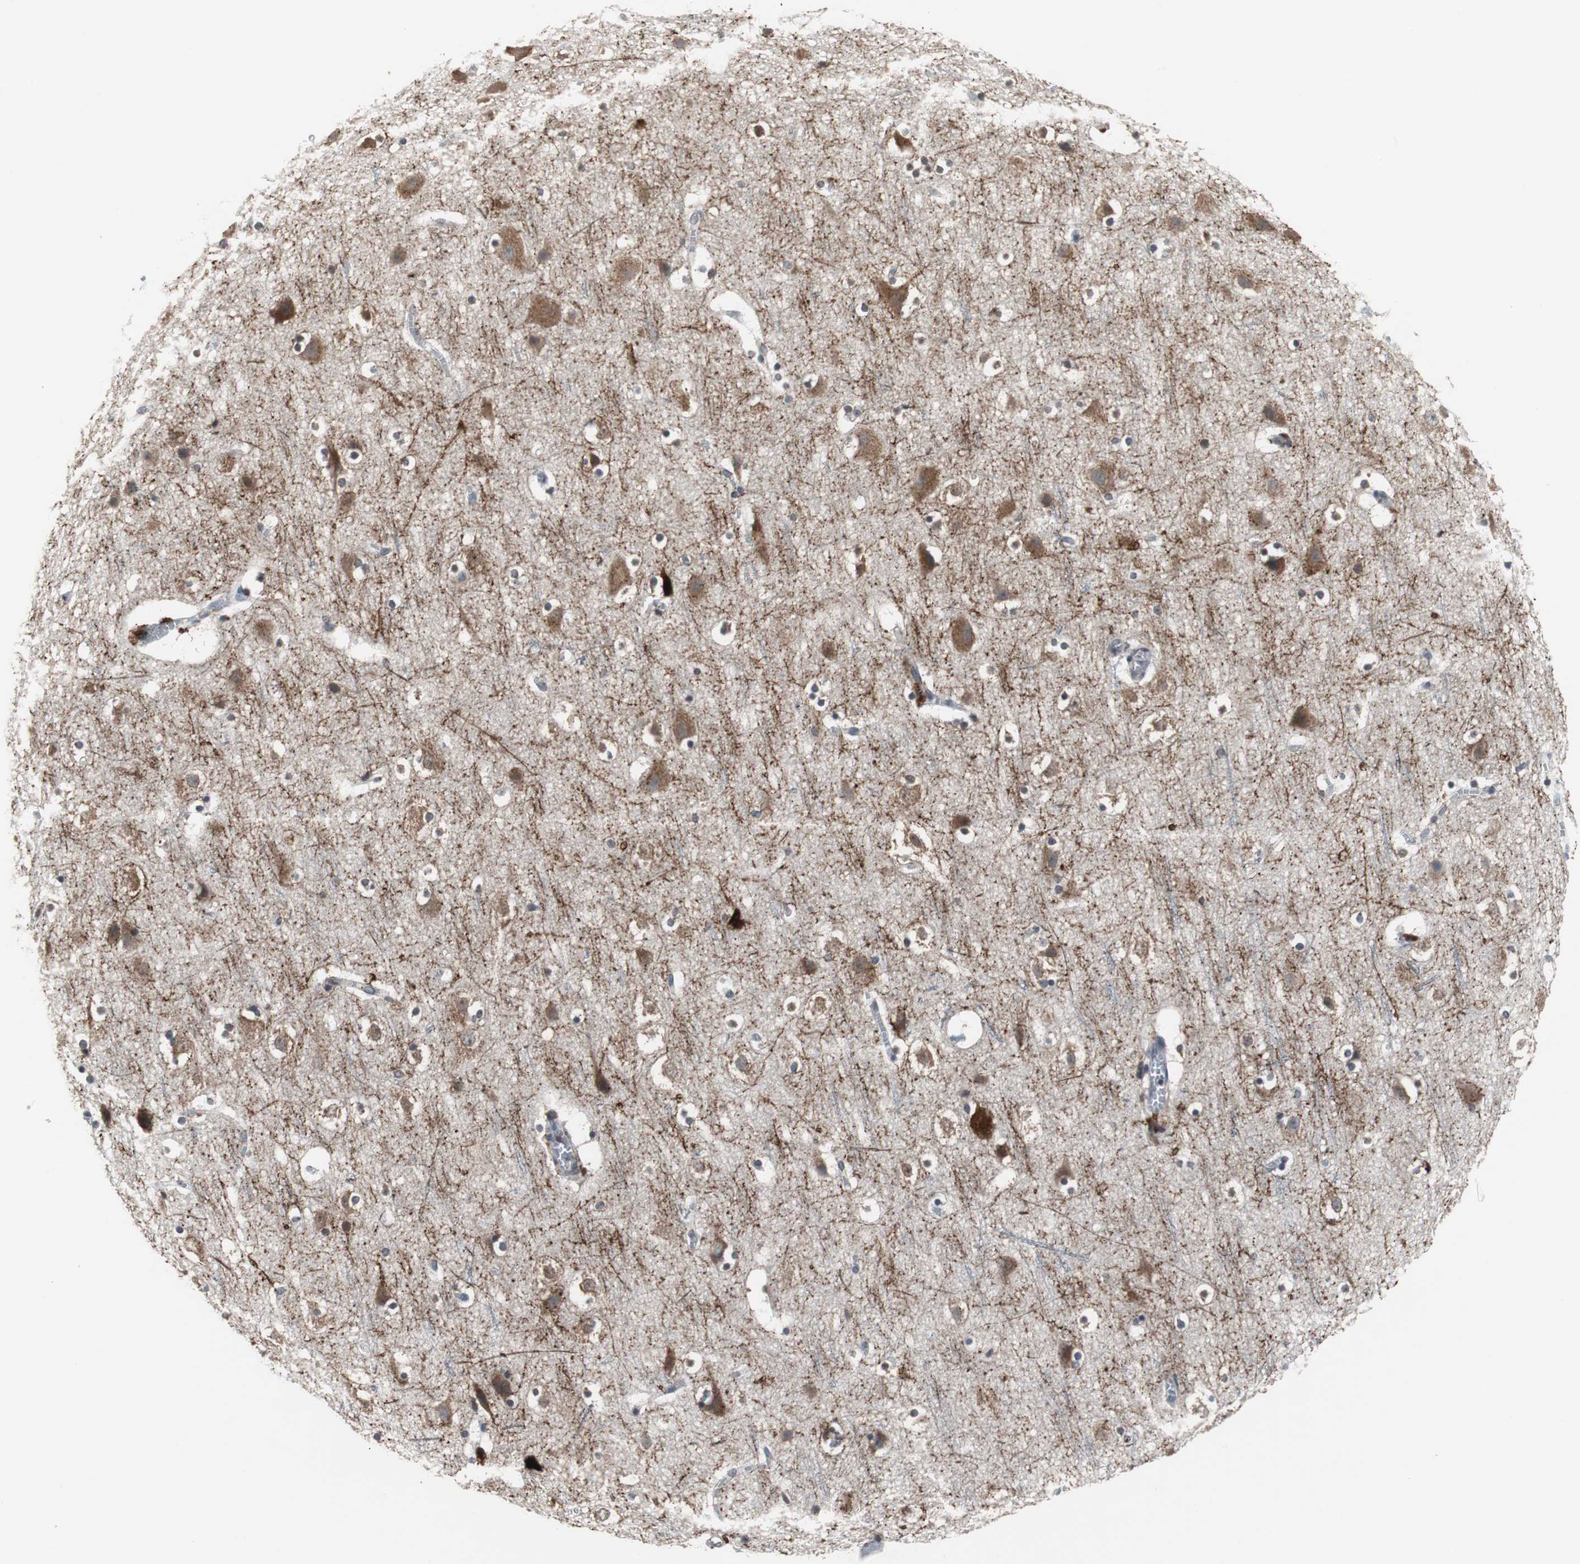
{"staining": {"intensity": "negative", "quantity": "none", "location": "none"}, "tissue": "cerebral cortex", "cell_type": "Endothelial cells", "image_type": "normal", "snomed": [{"axis": "morphology", "description": "Normal tissue, NOS"}, {"axis": "topography", "description": "Cerebral cortex"}], "caption": "This image is of normal cerebral cortex stained with IHC to label a protein in brown with the nuclei are counter-stained blue. There is no staining in endothelial cells.", "gene": "CALB2", "patient": {"sex": "male", "age": 45}}